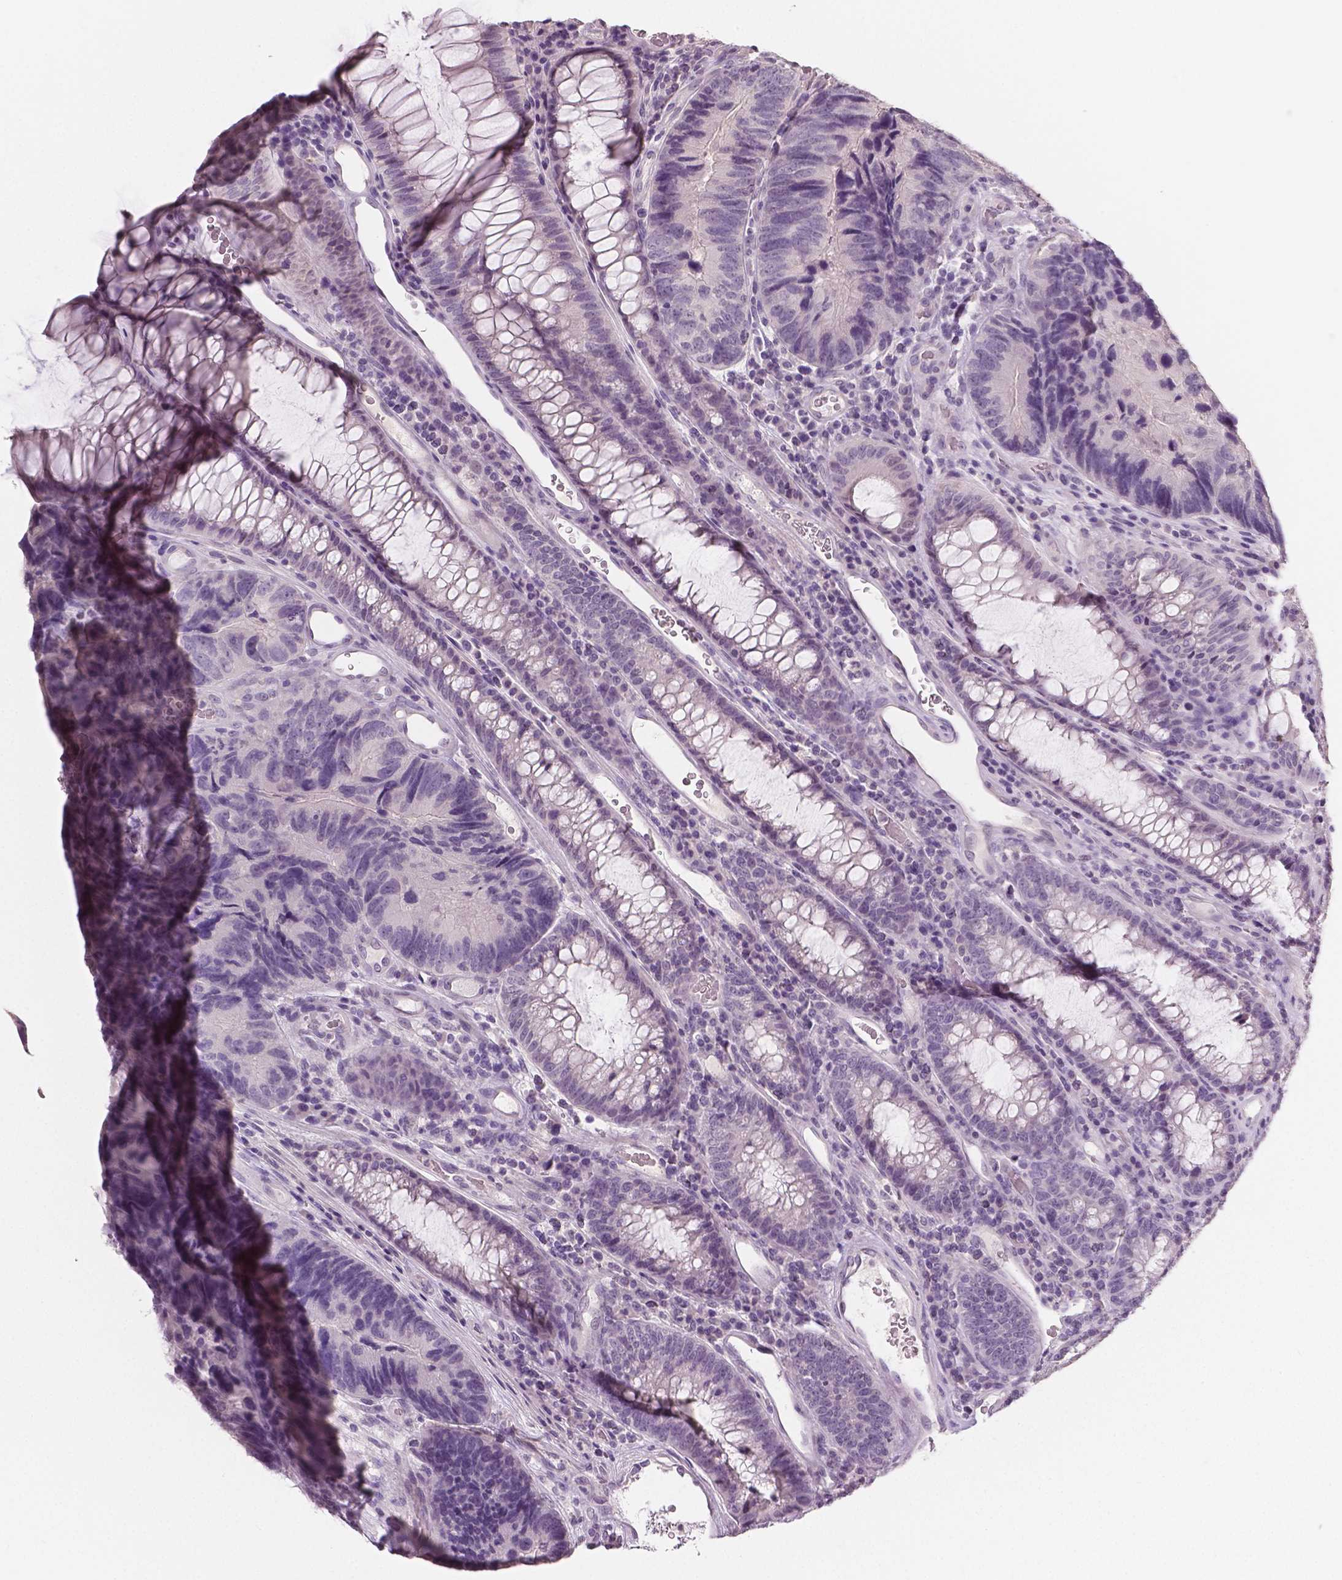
{"staining": {"intensity": "negative", "quantity": "none", "location": "none"}, "tissue": "colorectal cancer", "cell_type": "Tumor cells", "image_type": "cancer", "snomed": [{"axis": "morphology", "description": "Adenocarcinoma, NOS"}, {"axis": "topography", "description": "Colon"}], "caption": "Human colorectal cancer (adenocarcinoma) stained for a protein using immunohistochemistry demonstrates no expression in tumor cells.", "gene": "NECAB1", "patient": {"sex": "female", "age": 67}}